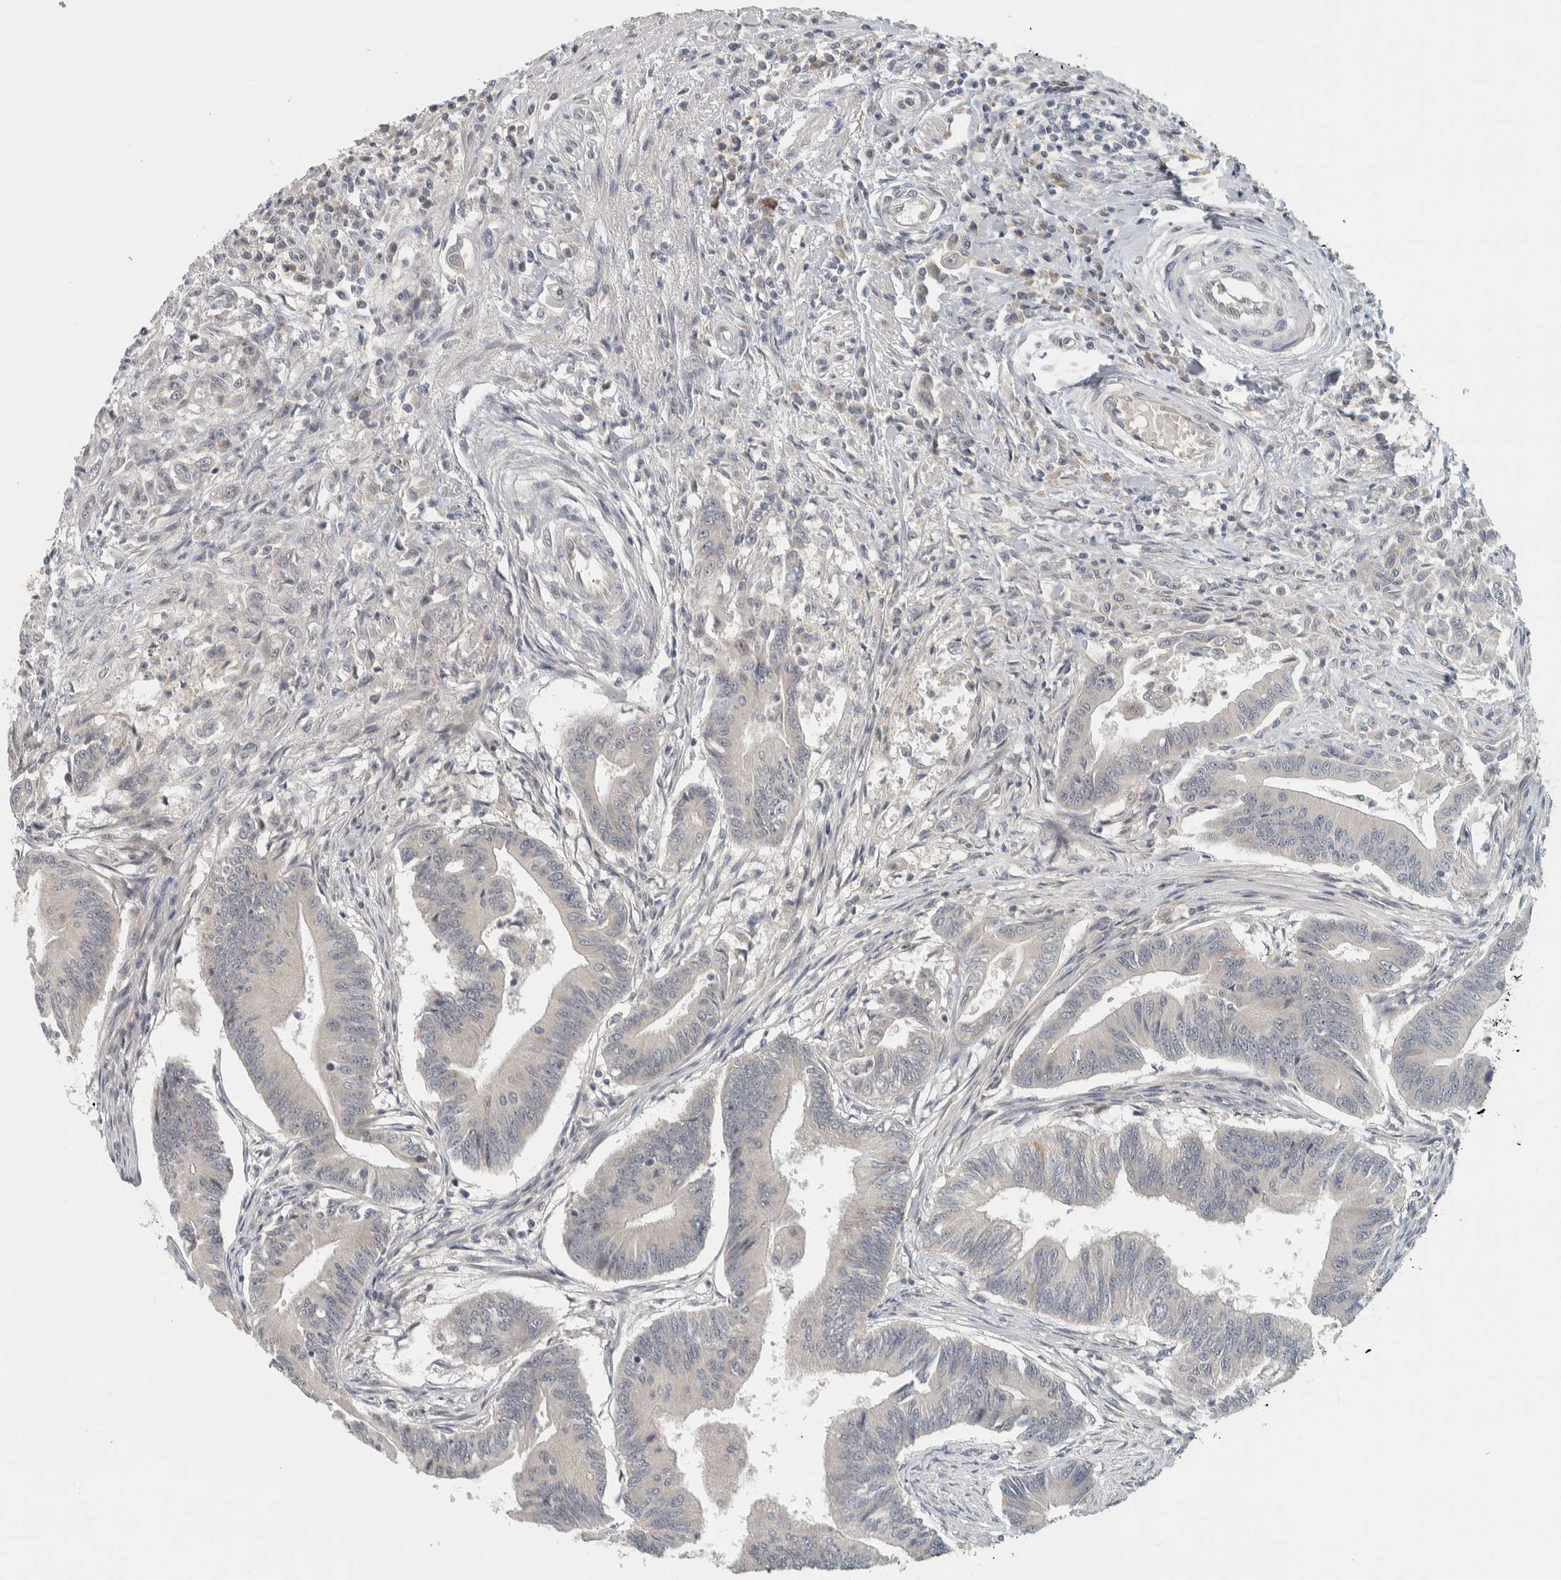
{"staining": {"intensity": "negative", "quantity": "none", "location": "none"}, "tissue": "colorectal cancer", "cell_type": "Tumor cells", "image_type": "cancer", "snomed": [{"axis": "morphology", "description": "Adenoma, NOS"}, {"axis": "morphology", "description": "Adenocarcinoma, NOS"}, {"axis": "topography", "description": "Colon"}], "caption": "Tumor cells show no significant protein positivity in adenocarcinoma (colorectal).", "gene": "AFP", "patient": {"sex": "male", "age": 79}}